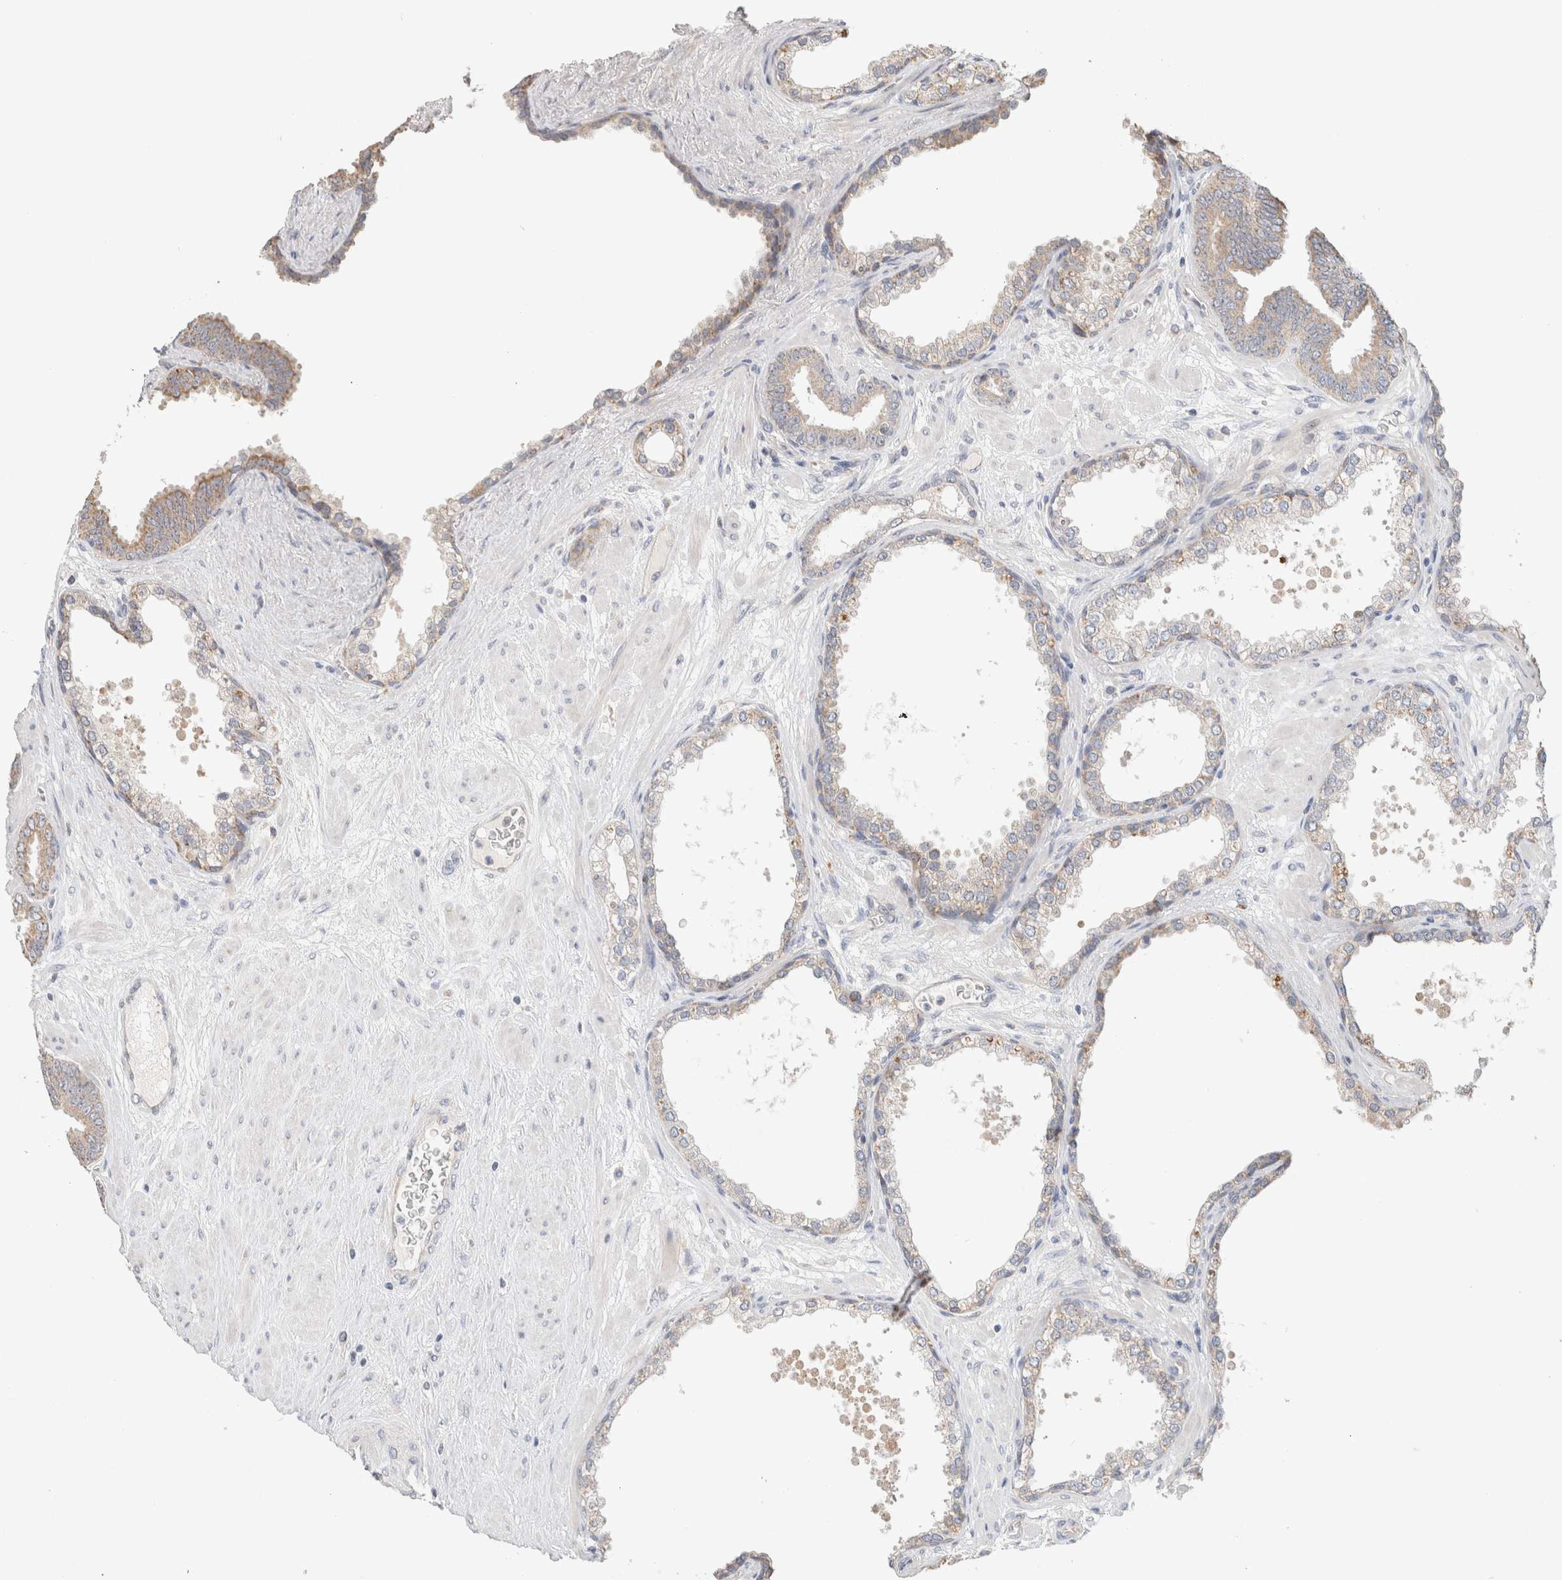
{"staining": {"intensity": "weak", "quantity": "<25%", "location": "cytoplasmic/membranous"}, "tissue": "prostate cancer", "cell_type": "Tumor cells", "image_type": "cancer", "snomed": [{"axis": "morphology", "description": "Adenocarcinoma, Low grade"}, {"axis": "topography", "description": "Prostate"}], "caption": "This is an IHC micrograph of human low-grade adenocarcinoma (prostate). There is no positivity in tumor cells.", "gene": "CA13", "patient": {"sex": "male", "age": 62}}